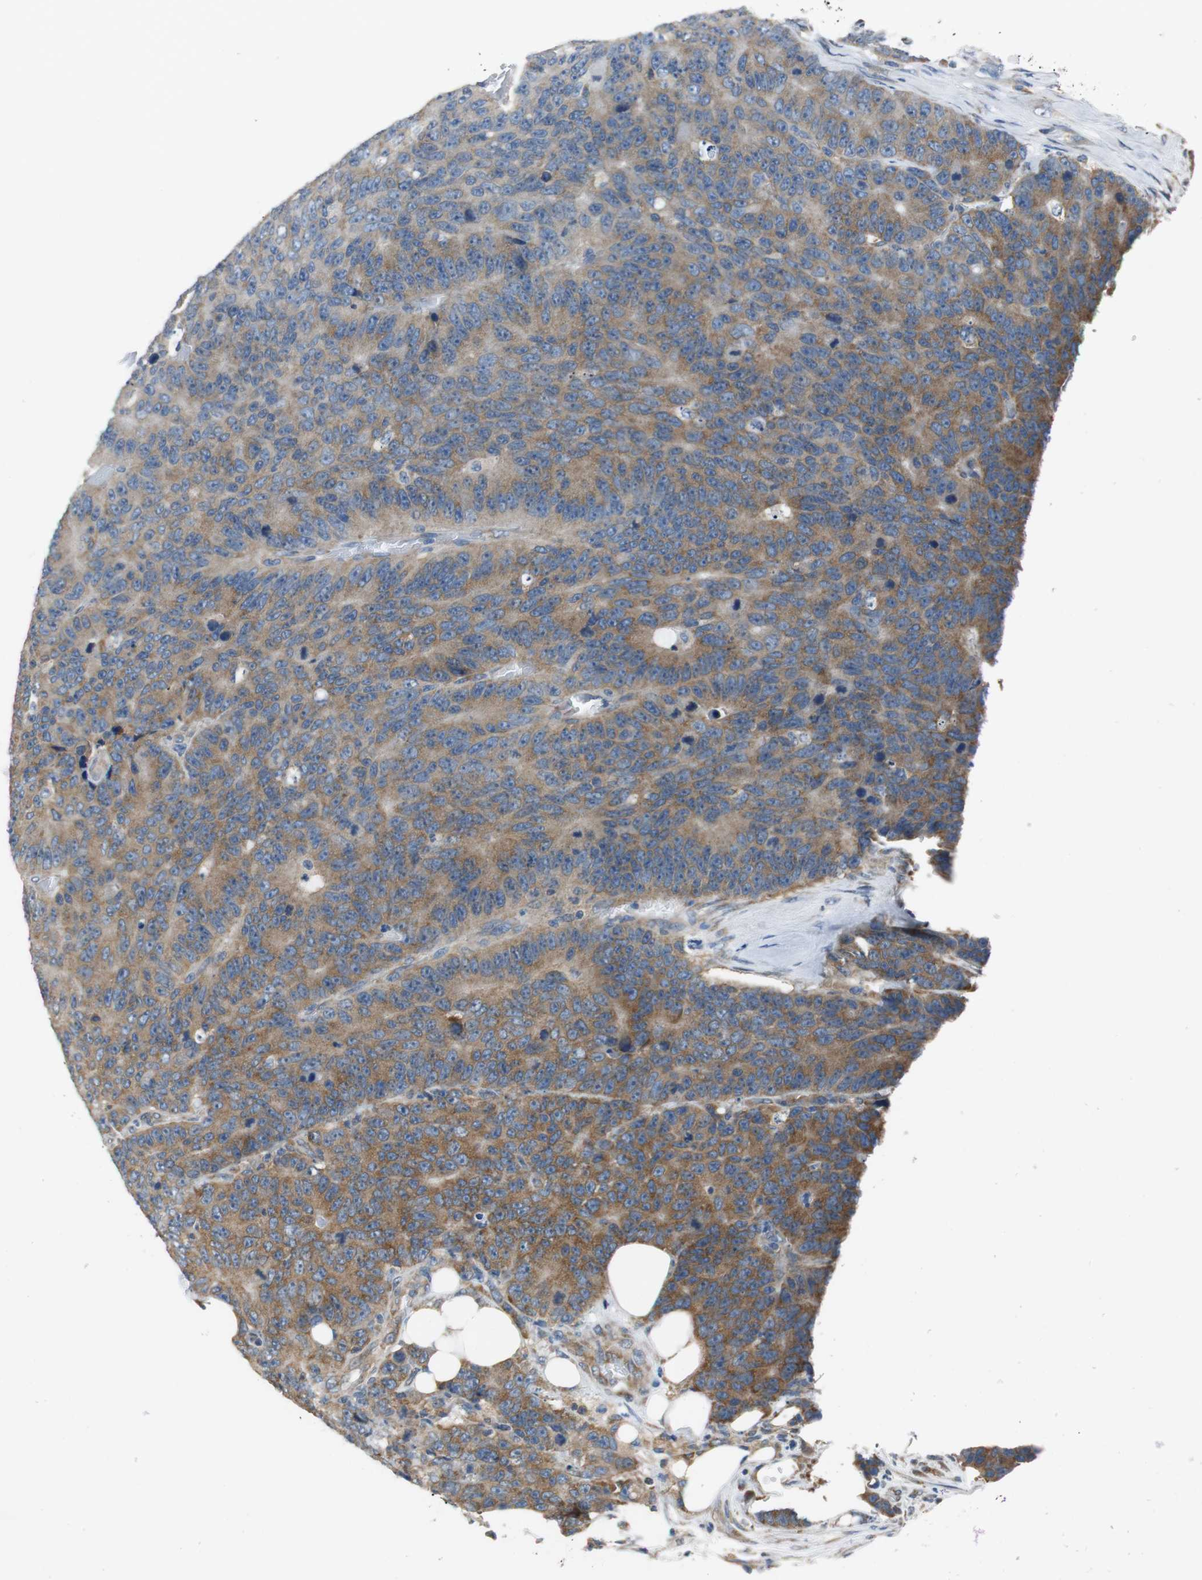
{"staining": {"intensity": "moderate", "quantity": ">75%", "location": "cytoplasmic/membranous"}, "tissue": "colorectal cancer", "cell_type": "Tumor cells", "image_type": "cancer", "snomed": [{"axis": "morphology", "description": "Adenocarcinoma, NOS"}, {"axis": "topography", "description": "Colon"}], "caption": "This is a histology image of immunohistochemistry (IHC) staining of colorectal cancer (adenocarcinoma), which shows moderate expression in the cytoplasmic/membranous of tumor cells.", "gene": "CNOT3", "patient": {"sex": "female", "age": 86}}